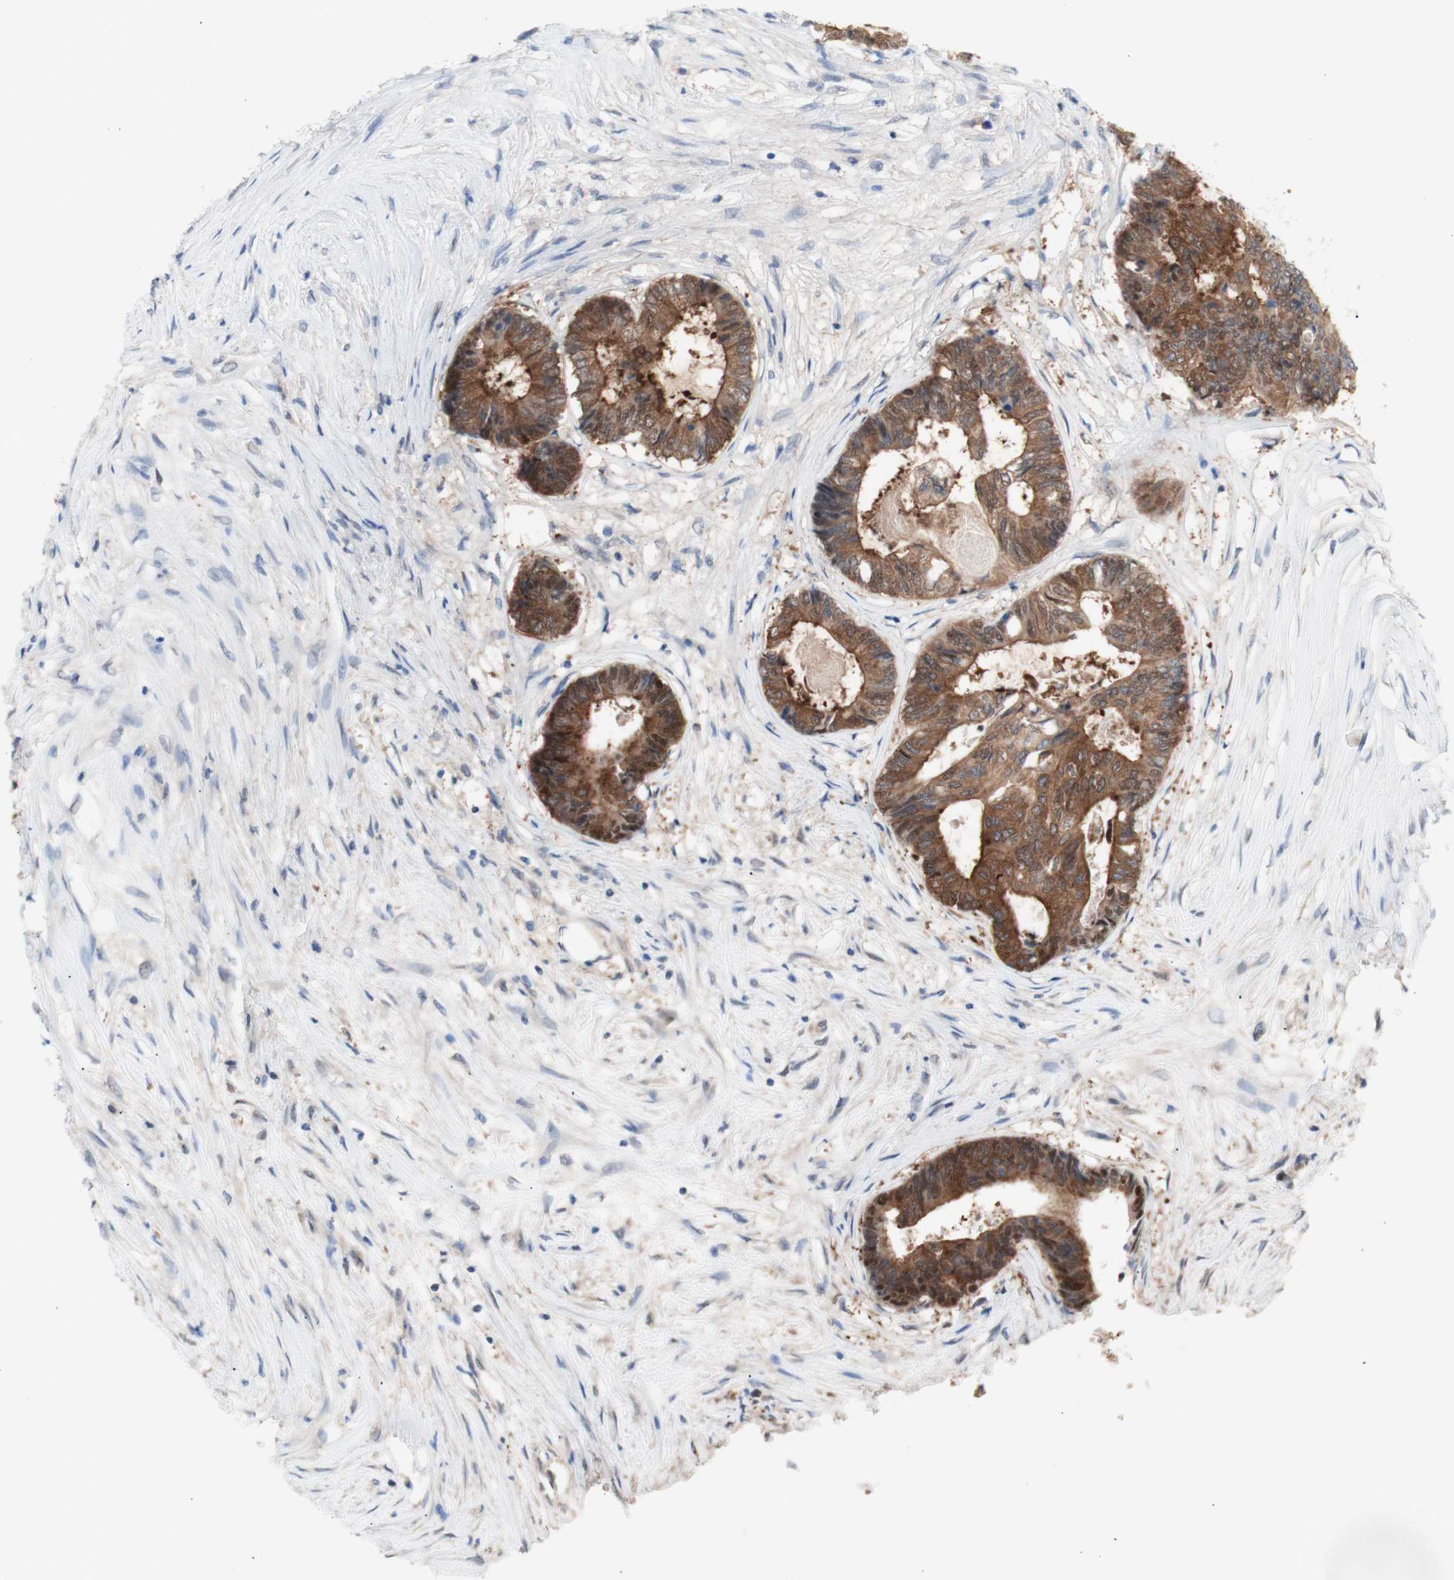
{"staining": {"intensity": "moderate", "quantity": ">75%", "location": "cytoplasmic/membranous"}, "tissue": "colorectal cancer", "cell_type": "Tumor cells", "image_type": "cancer", "snomed": [{"axis": "morphology", "description": "Adenocarcinoma, NOS"}, {"axis": "topography", "description": "Rectum"}], "caption": "IHC of human adenocarcinoma (colorectal) demonstrates medium levels of moderate cytoplasmic/membranous expression in about >75% of tumor cells.", "gene": "PRMT5", "patient": {"sex": "male", "age": 63}}